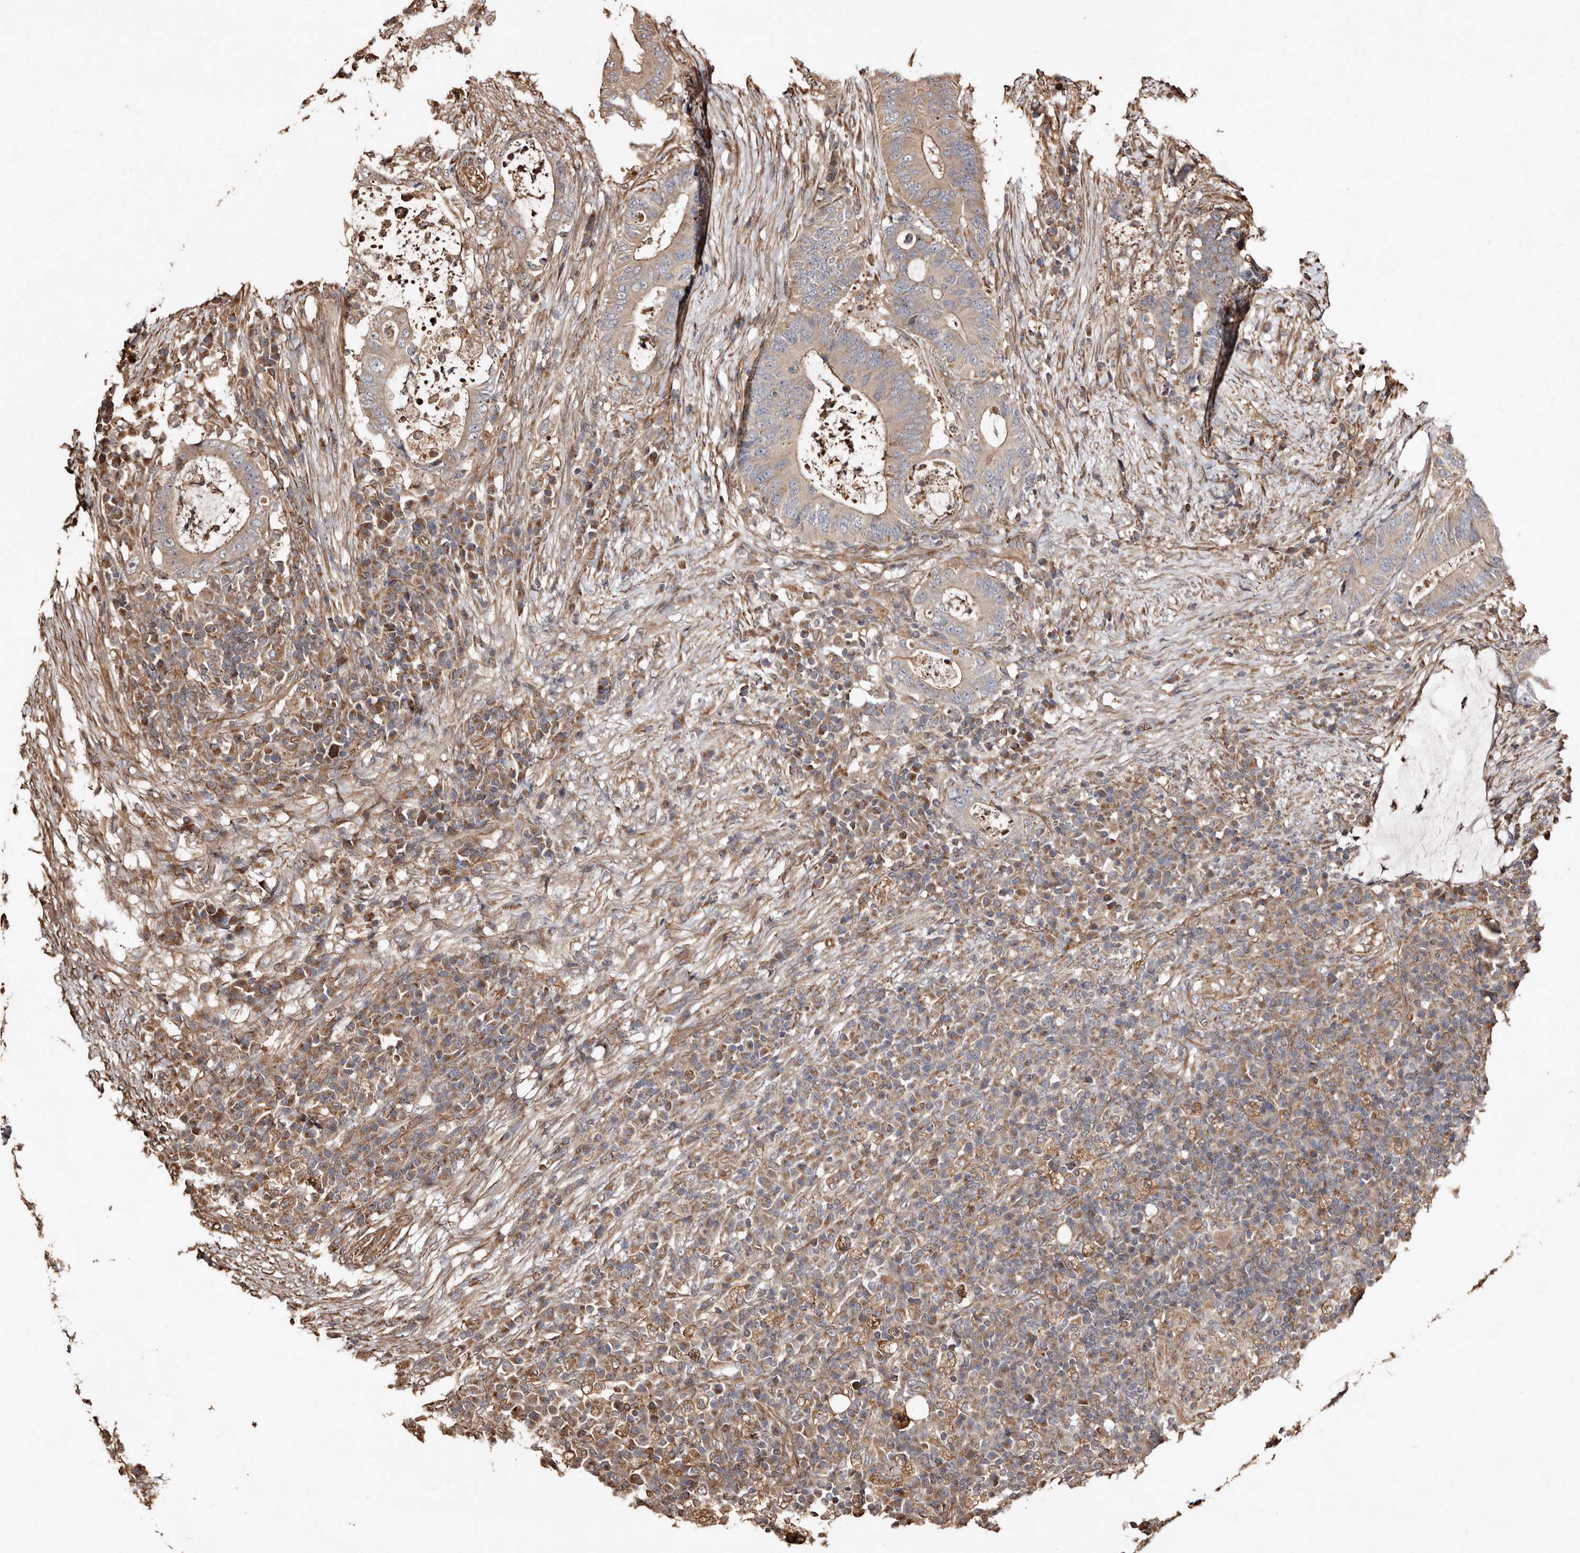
{"staining": {"intensity": "moderate", "quantity": "25%-75%", "location": "cytoplasmic/membranous"}, "tissue": "colorectal cancer", "cell_type": "Tumor cells", "image_type": "cancer", "snomed": [{"axis": "morphology", "description": "Adenocarcinoma, NOS"}, {"axis": "topography", "description": "Colon"}], "caption": "A medium amount of moderate cytoplasmic/membranous expression is seen in about 25%-75% of tumor cells in colorectal cancer (adenocarcinoma) tissue. Ihc stains the protein of interest in brown and the nuclei are stained blue.", "gene": "MACC1", "patient": {"sex": "male", "age": 83}}